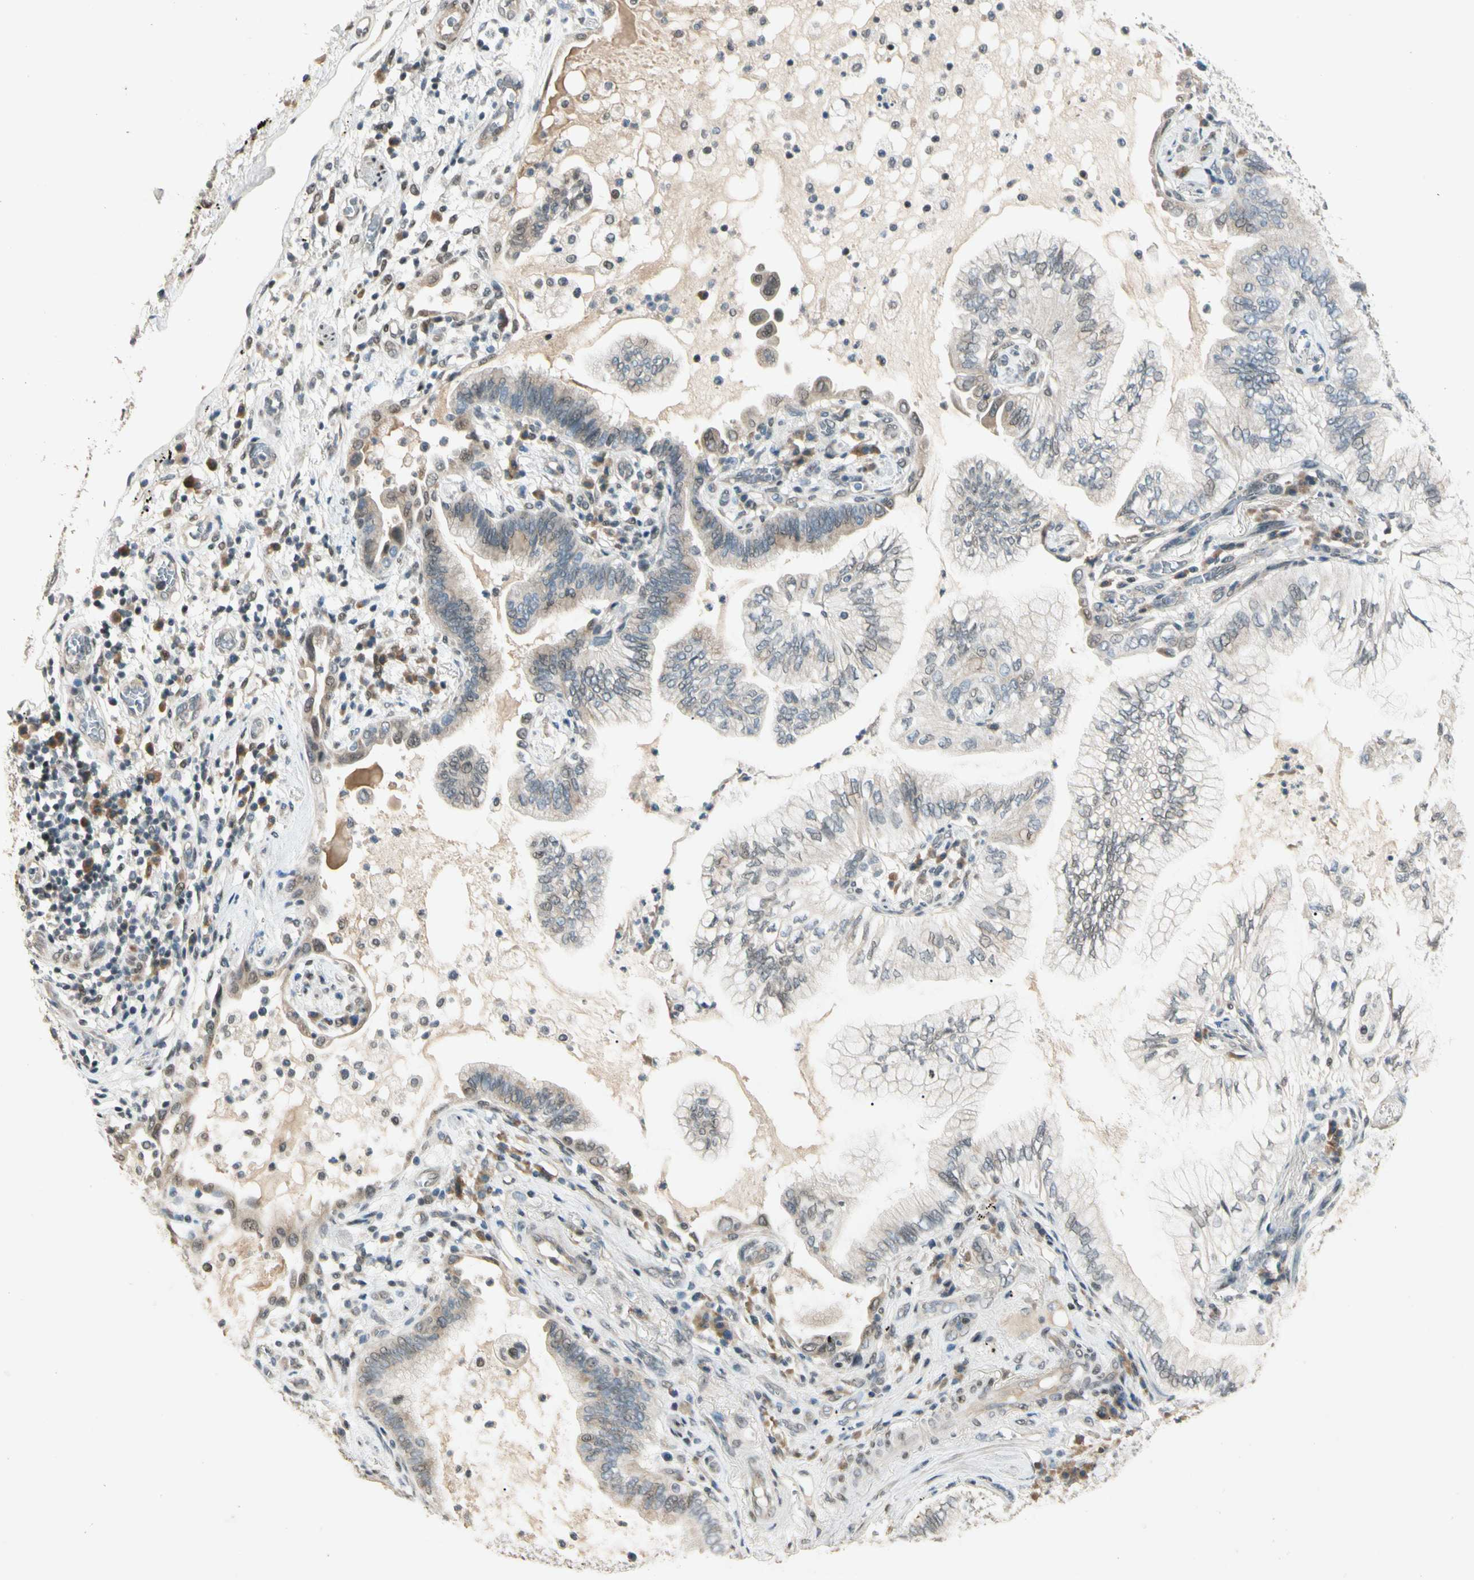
{"staining": {"intensity": "weak", "quantity": "<25%", "location": "cytoplasmic/membranous"}, "tissue": "lung cancer", "cell_type": "Tumor cells", "image_type": "cancer", "snomed": [{"axis": "morphology", "description": "Normal tissue, NOS"}, {"axis": "morphology", "description": "Adenocarcinoma, NOS"}, {"axis": "topography", "description": "Bronchus"}, {"axis": "topography", "description": "Lung"}], "caption": "Lung cancer (adenocarcinoma) was stained to show a protein in brown. There is no significant positivity in tumor cells.", "gene": "ZBTB4", "patient": {"sex": "female", "age": 70}}